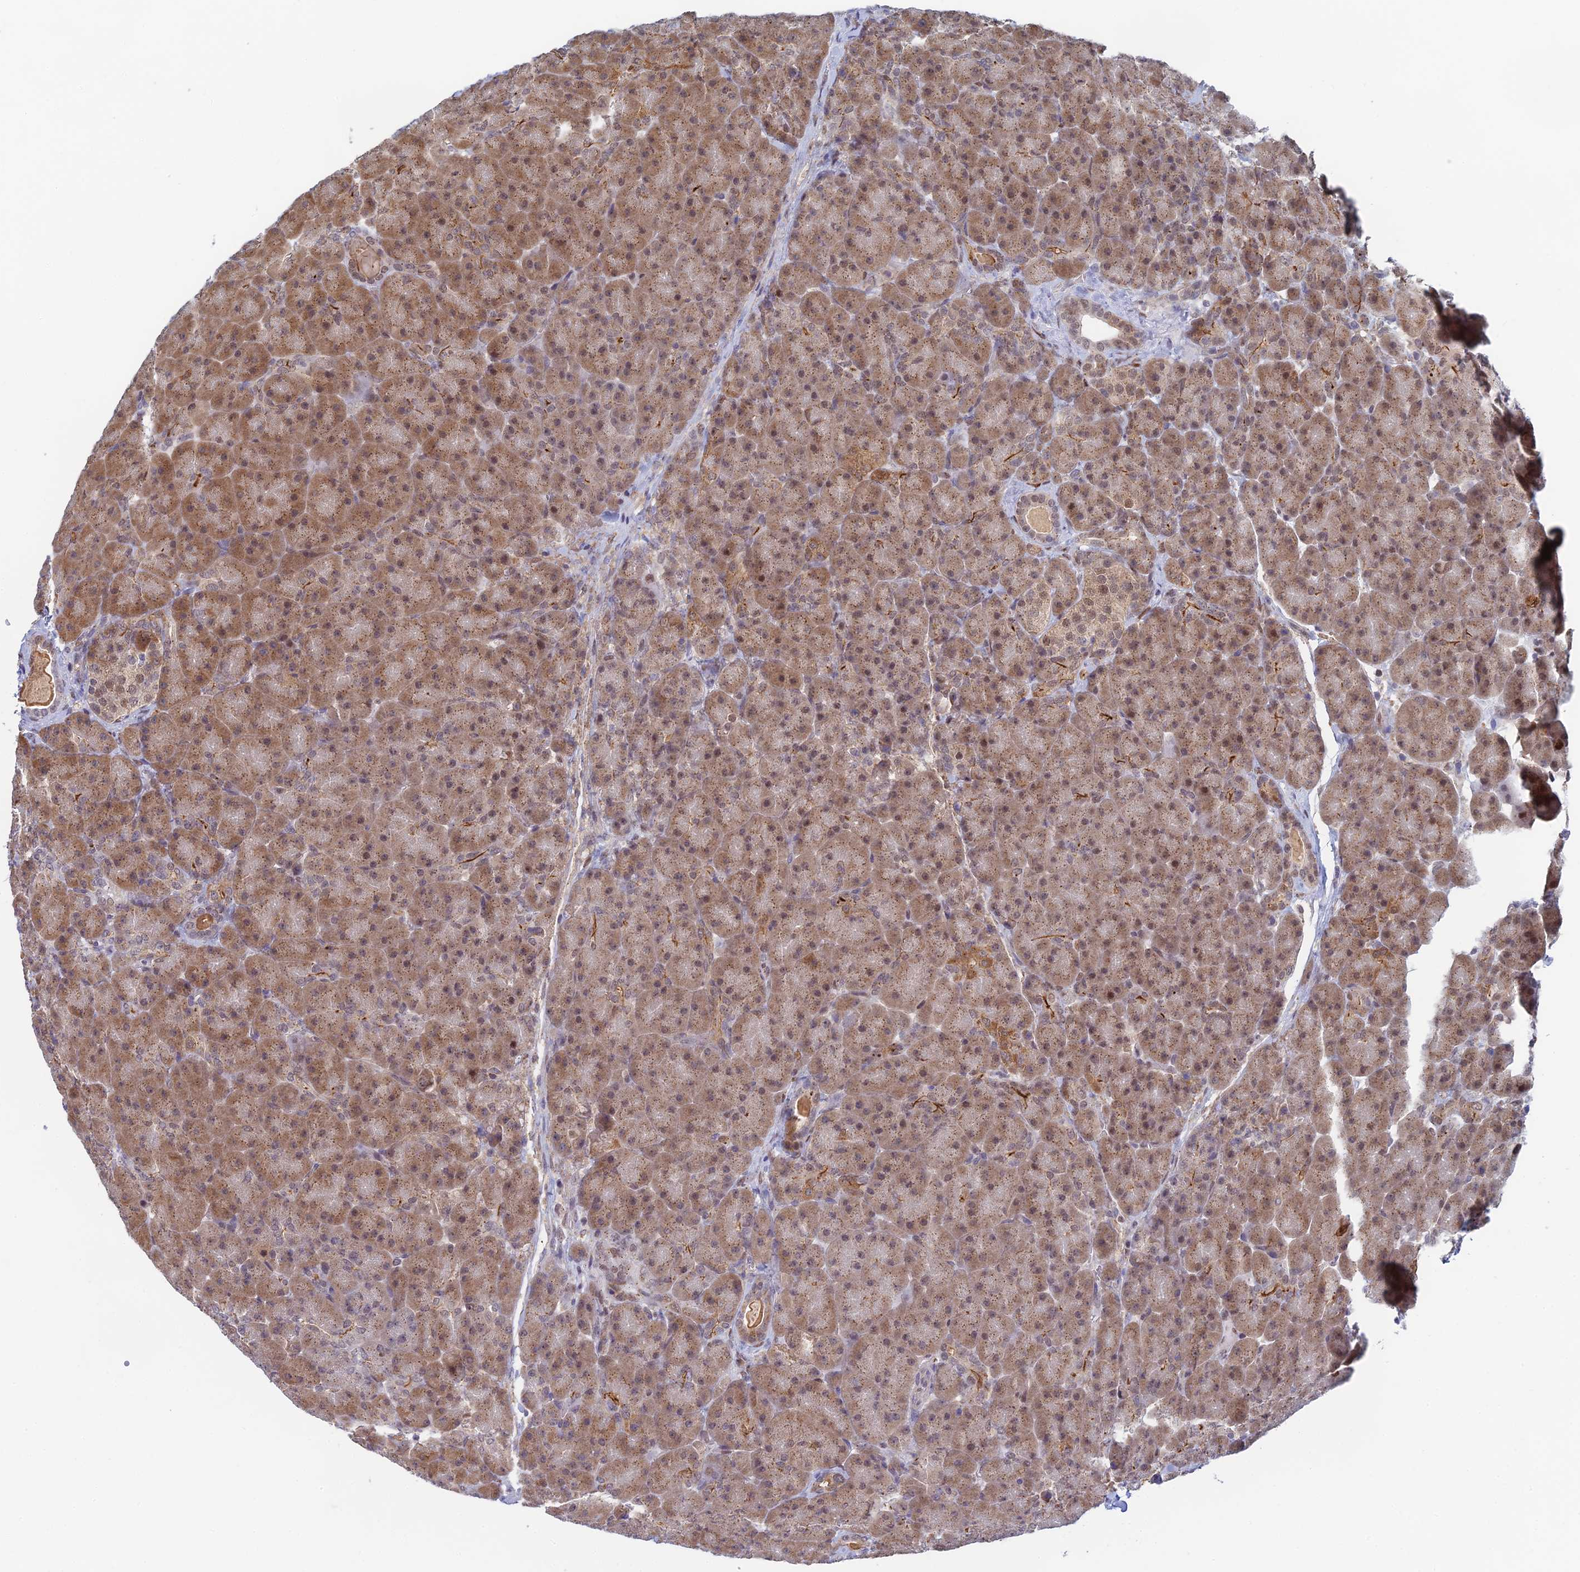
{"staining": {"intensity": "moderate", "quantity": ">75%", "location": "cytoplasmic/membranous,nuclear"}, "tissue": "pancreas", "cell_type": "Exocrine glandular cells", "image_type": "normal", "snomed": [{"axis": "morphology", "description": "Normal tissue, NOS"}, {"axis": "topography", "description": "Pancreas"}], "caption": "Immunohistochemical staining of unremarkable pancreas shows >75% levels of moderate cytoplasmic/membranous,nuclear protein staining in about >75% of exocrine glandular cells.", "gene": "MRPL17", "patient": {"sex": "male", "age": 66}}